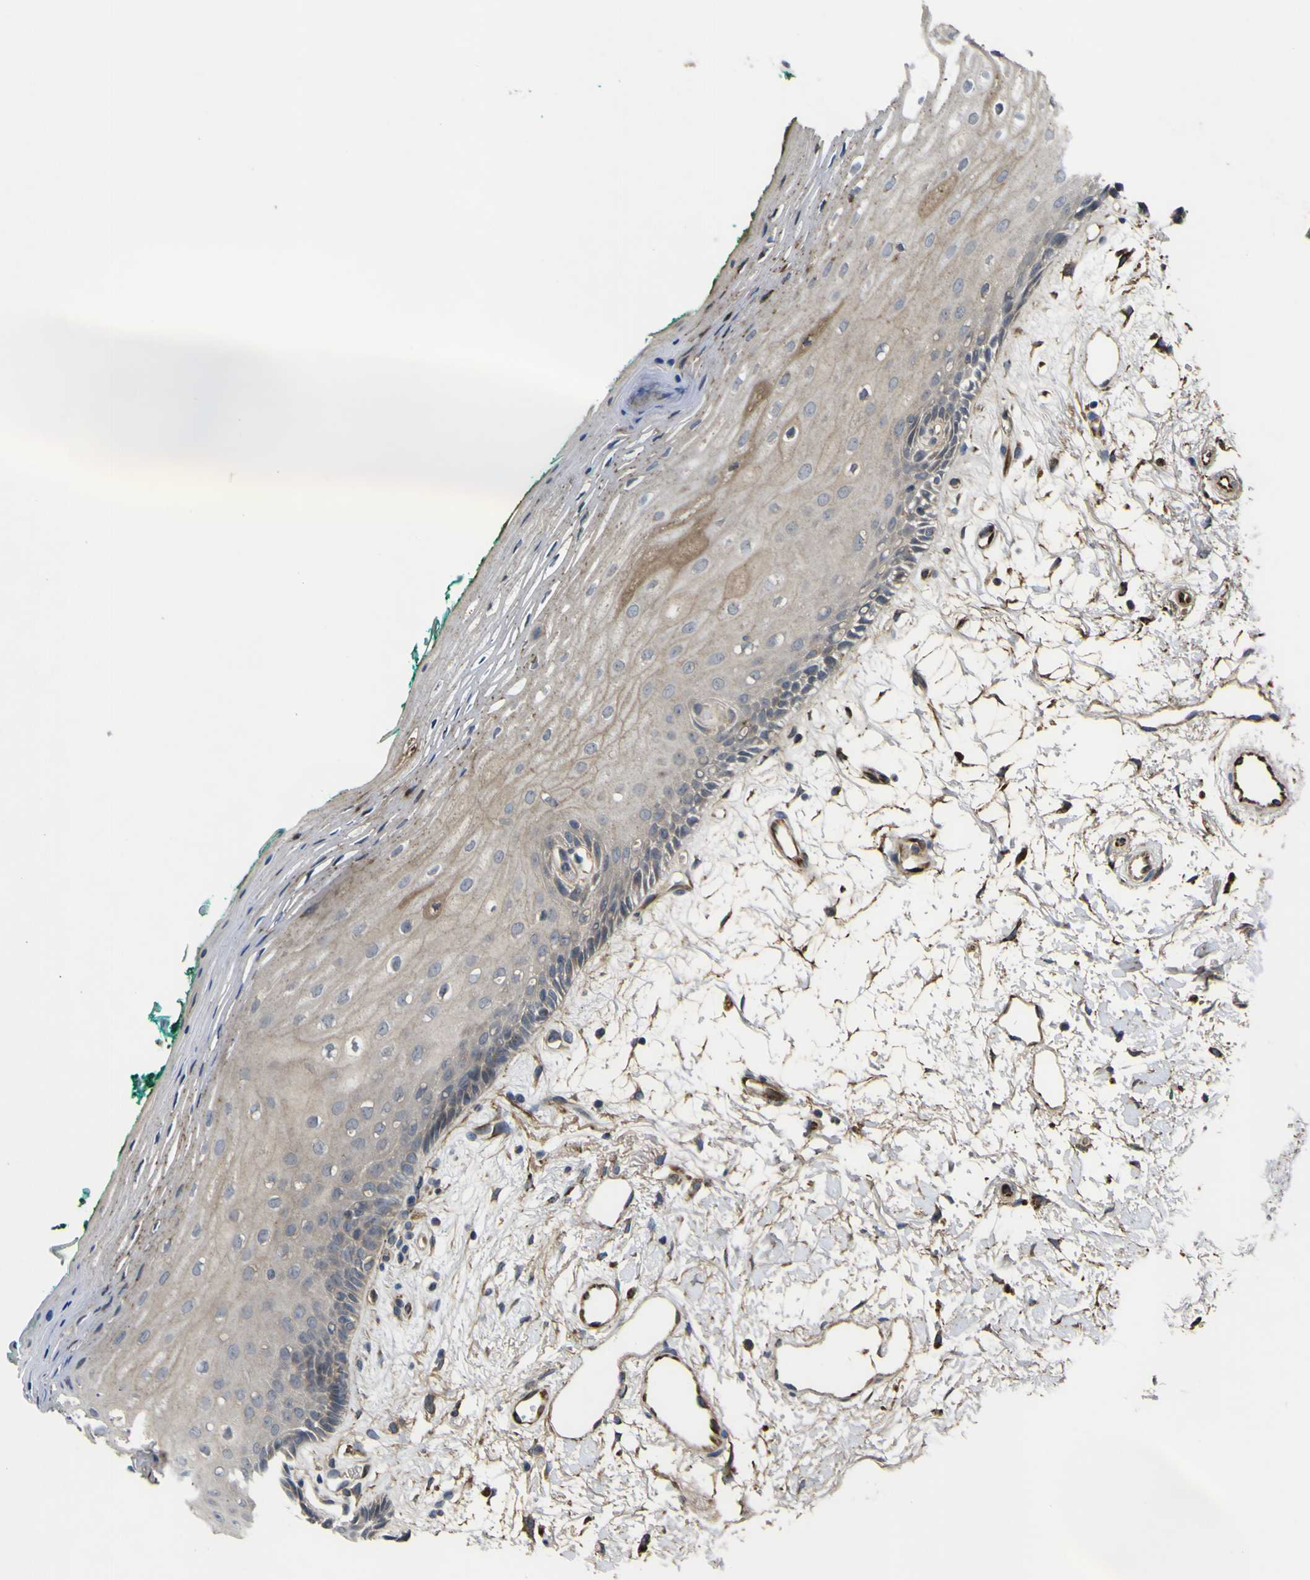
{"staining": {"intensity": "weak", "quantity": "25%-75%", "location": "cytoplasmic/membranous"}, "tissue": "oral mucosa", "cell_type": "Squamous epithelial cells", "image_type": "normal", "snomed": [{"axis": "morphology", "description": "Normal tissue, NOS"}, {"axis": "topography", "description": "Skeletal muscle"}, {"axis": "topography", "description": "Oral tissue"}, {"axis": "topography", "description": "Peripheral nerve tissue"}], "caption": "Brown immunohistochemical staining in normal oral mucosa shows weak cytoplasmic/membranous staining in about 25%-75% of squamous epithelial cells.", "gene": "GPLD1", "patient": {"sex": "female", "age": 84}}